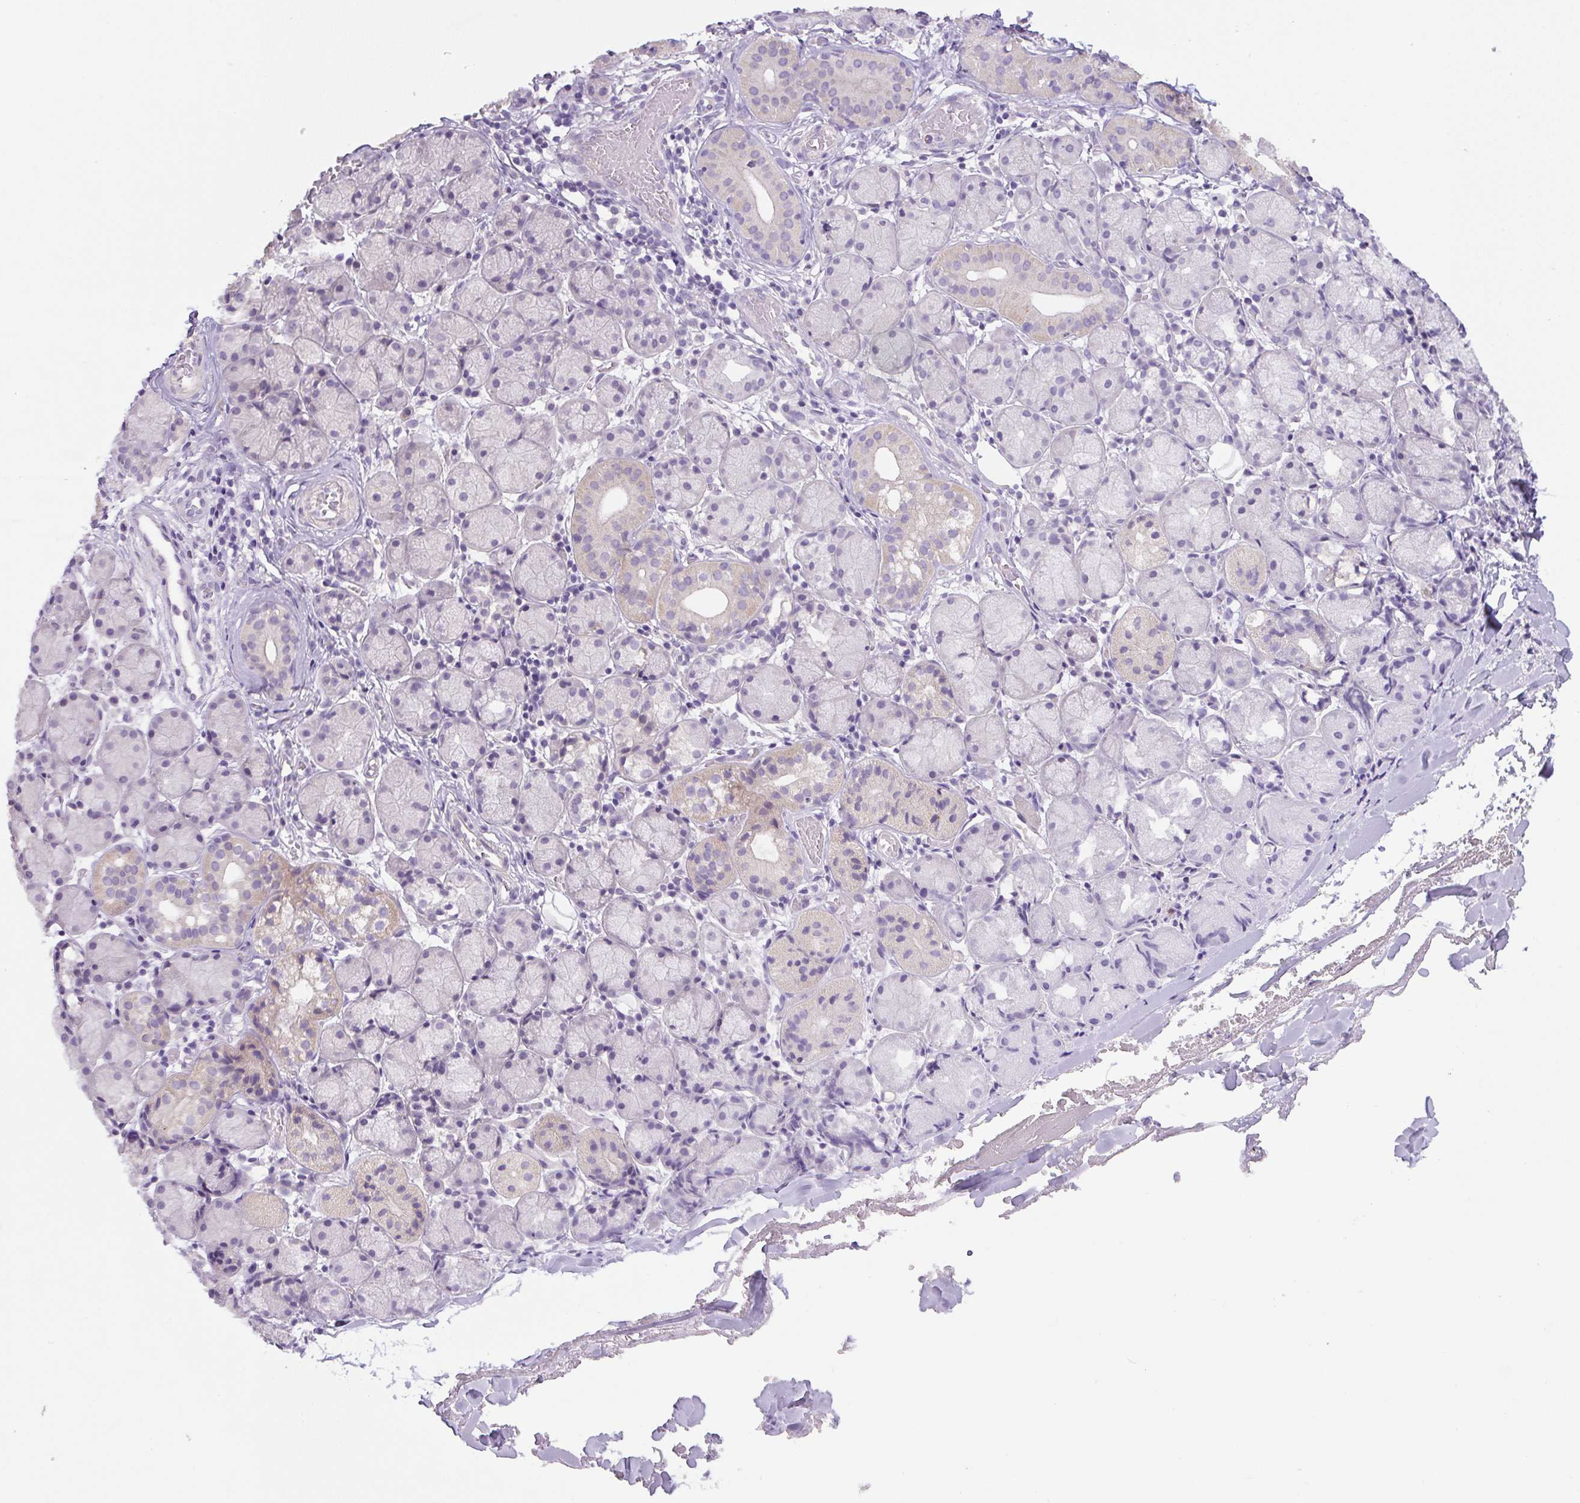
{"staining": {"intensity": "negative", "quantity": "none", "location": "none"}, "tissue": "salivary gland", "cell_type": "Glandular cells", "image_type": "normal", "snomed": [{"axis": "morphology", "description": "Normal tissue, NOS"}, {"axis": "topography", "description": "Salivary gland"}], "caption": "IHC of normal human salivary gland reveals no positivity in glandular cells.", "gene": "UBL3", "patient": {"sex": "female", "age": 24}}